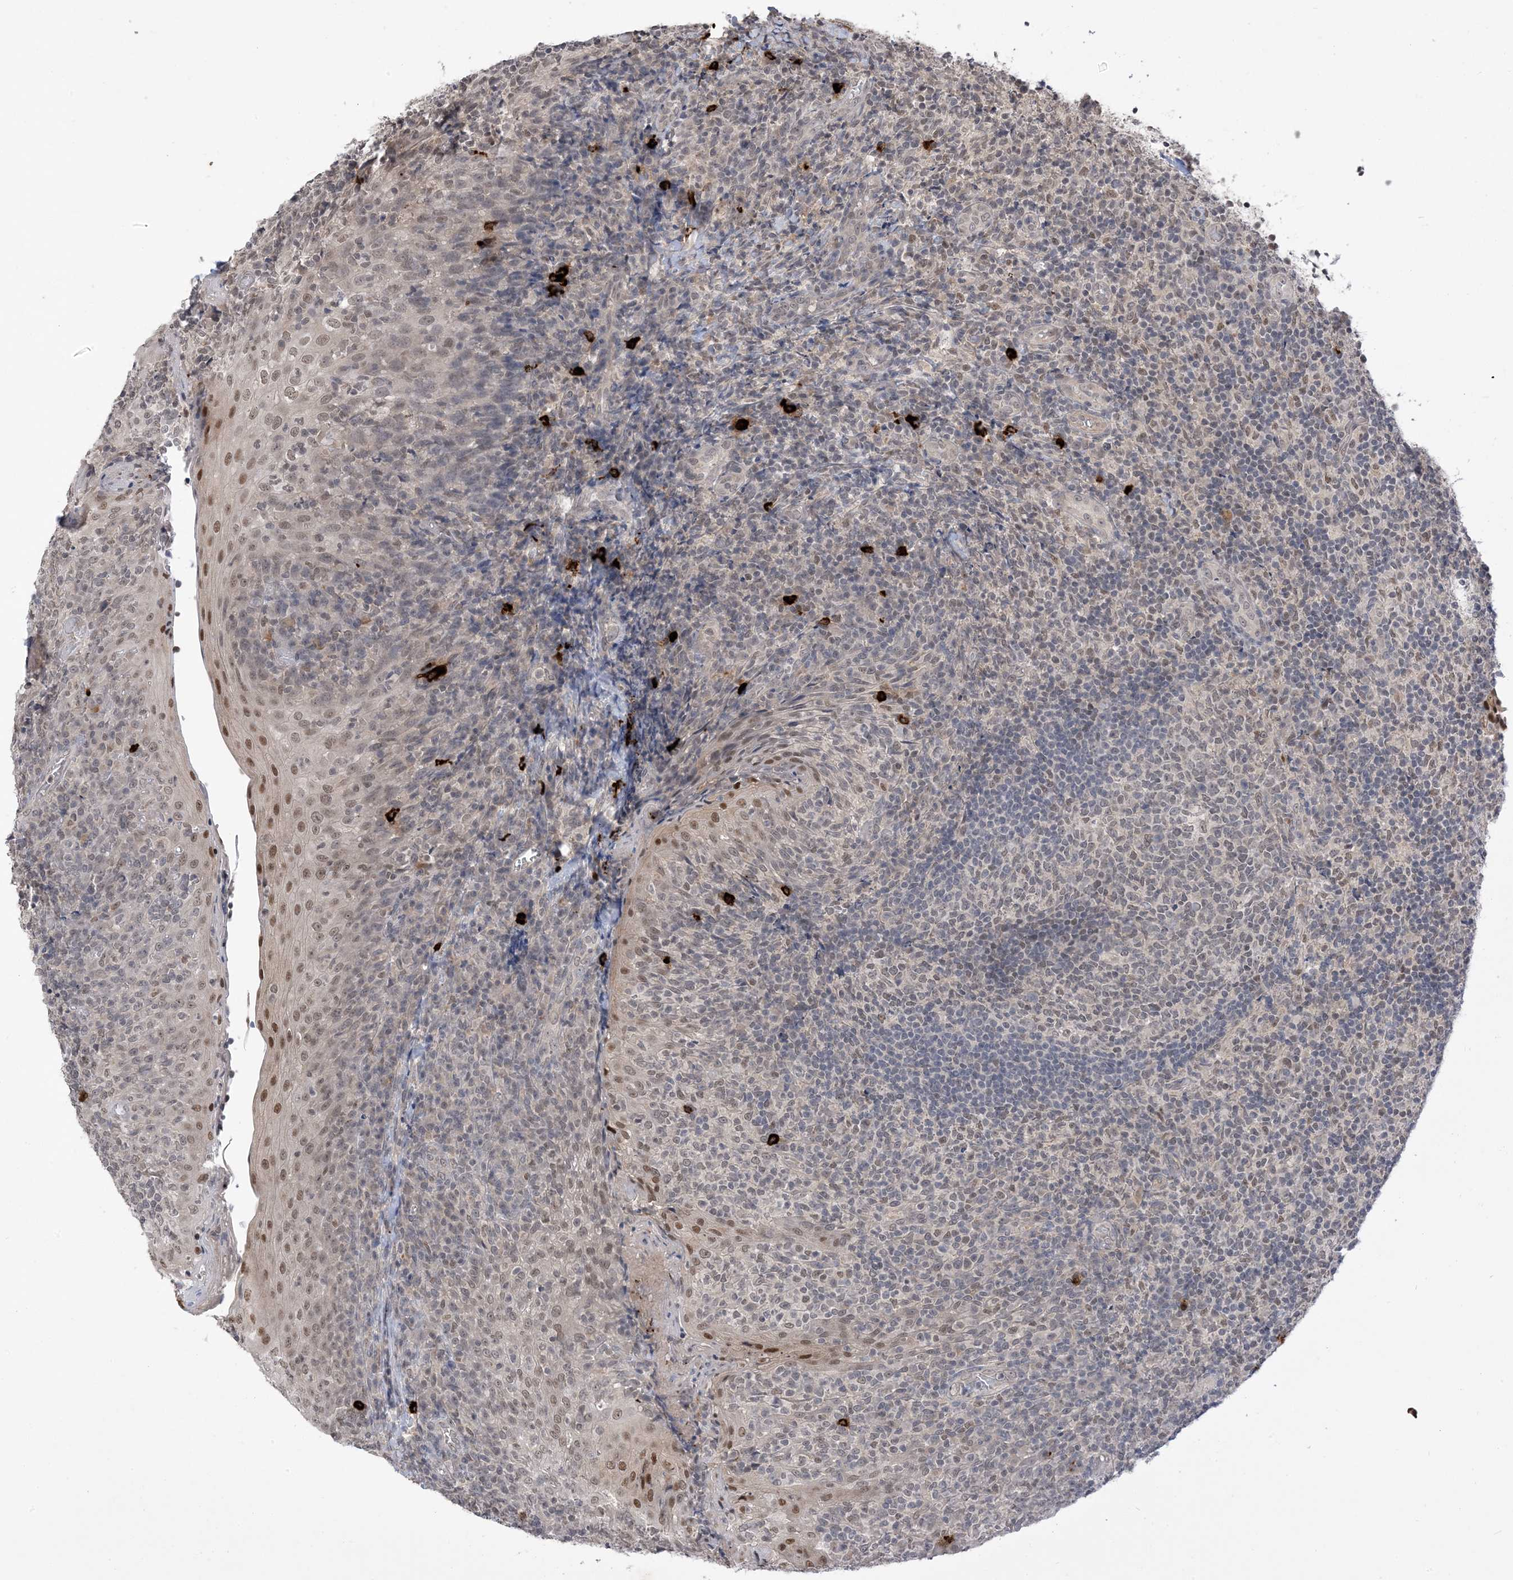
{"staining": {"intensity": "negative", "quantity": "none", "location": "none"}, "tissue": "tonsil", "cell_type": "Germinal center cells", "image_type": "normal", "snomed": [{"axis": "morphology", "description": "Normal tissue, NOS"}, {"axis": "topography", "description": "Tonsil"}], "caption": "Immunohistochemistry photomicrograph of benign tonsil: human tonsil stained with DAB (3,3'-diaminobenzidine) shows no significant protein positivity in germinal center cells. (Immunohistochemistry (ihc), brightfield microscopy, high magnification).", "gene": "RANBP9", "patient": {"sex": "female", "age": 19}}